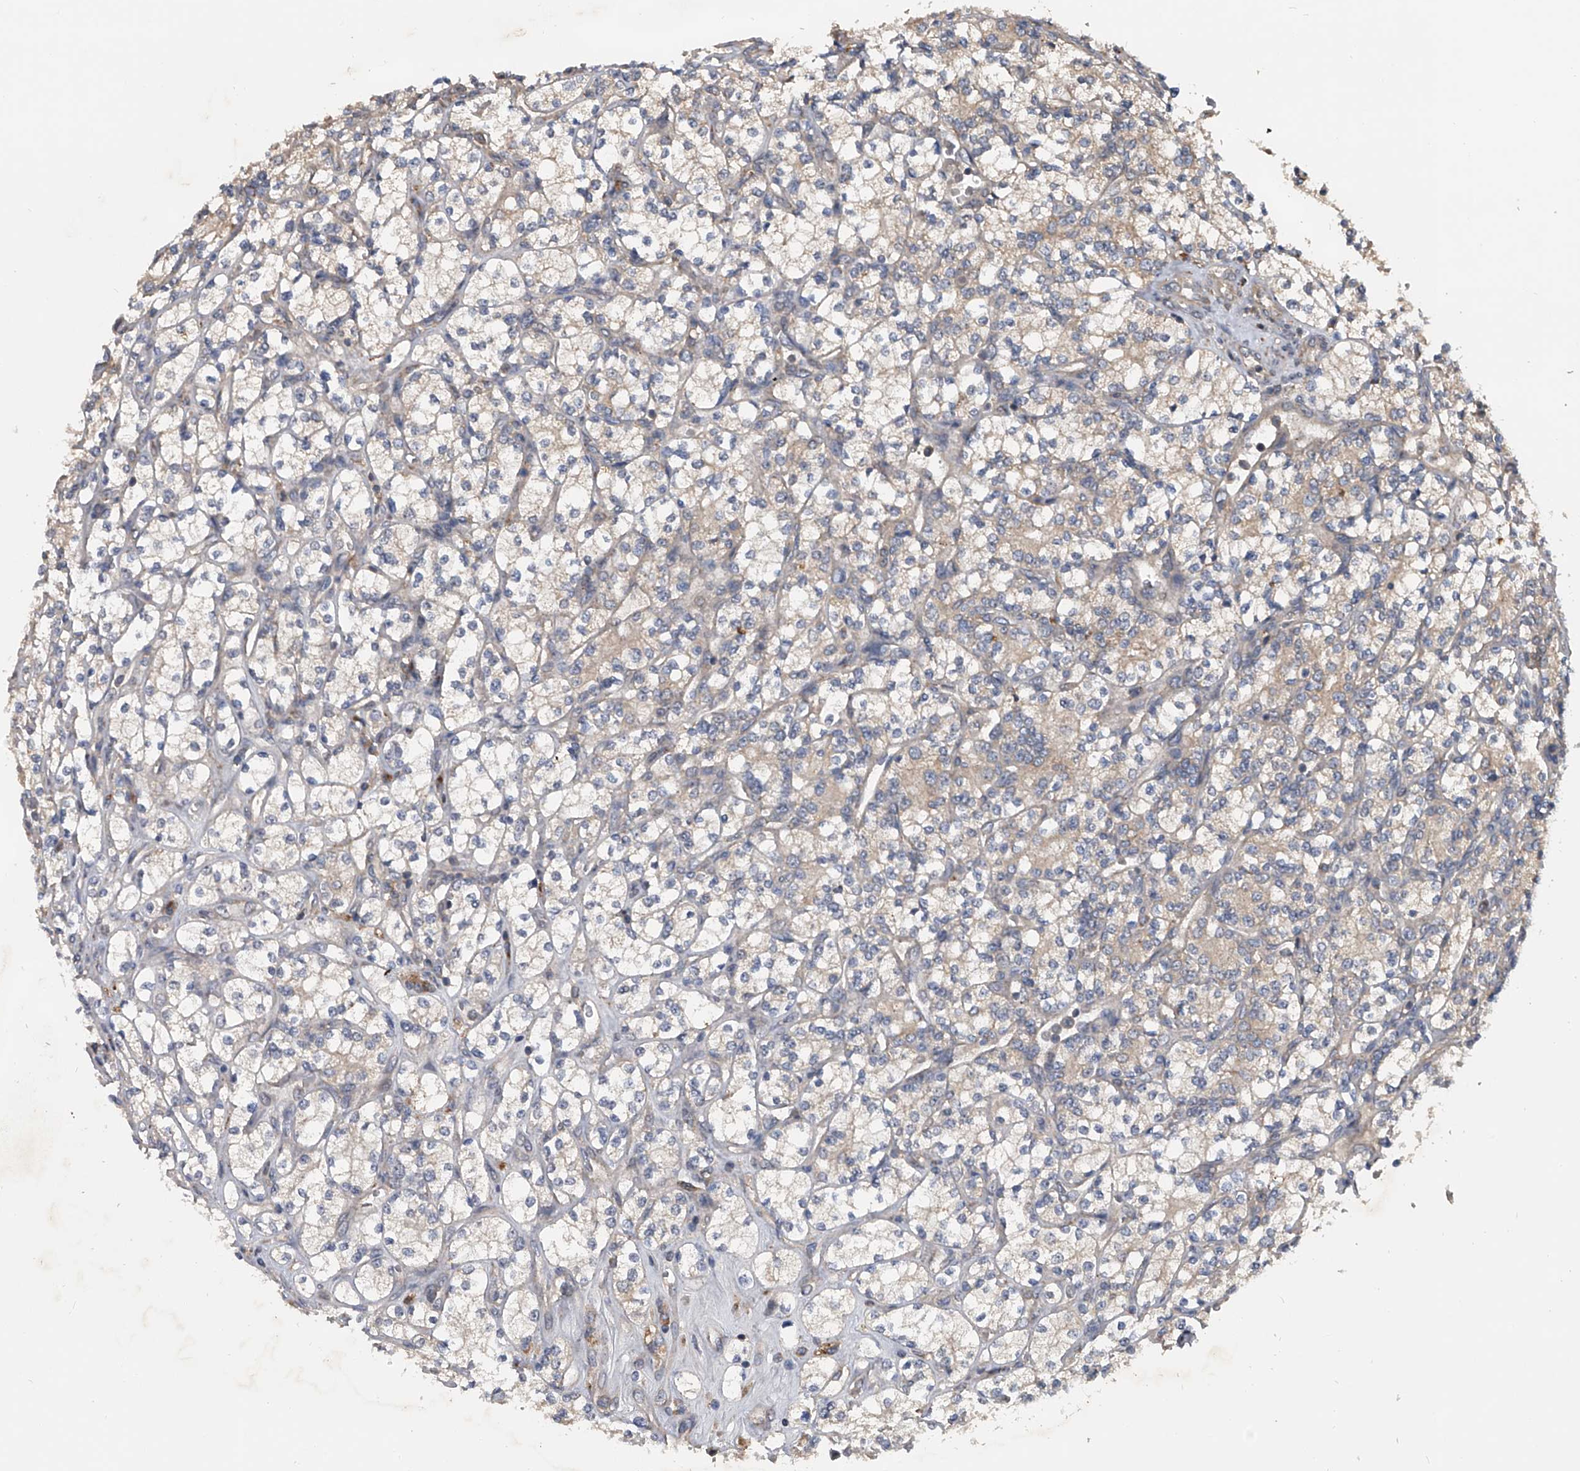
{"staining": {"intensity": "weak", "quantity": "<25%", "location": "cytoplasmic/membranous"}, "tissue": "renal cancer", "cell_type": "Tumor cells", "image_type": "cancer", "snomed": [{"axis": "morphology", "description": "Adenocarcinoma, NOS"}, {"axis": "topography", "description": "Kidney"}], "caption": "High magnification brightfield microscopy of adenocarcinoma (renal) stained with DAB (brown) and counterstained with hematoxylin (blue): tumor cells show no significant positivity.", "gene": "GEMIN8", "patient": {"sex": "male", "age": 77}}